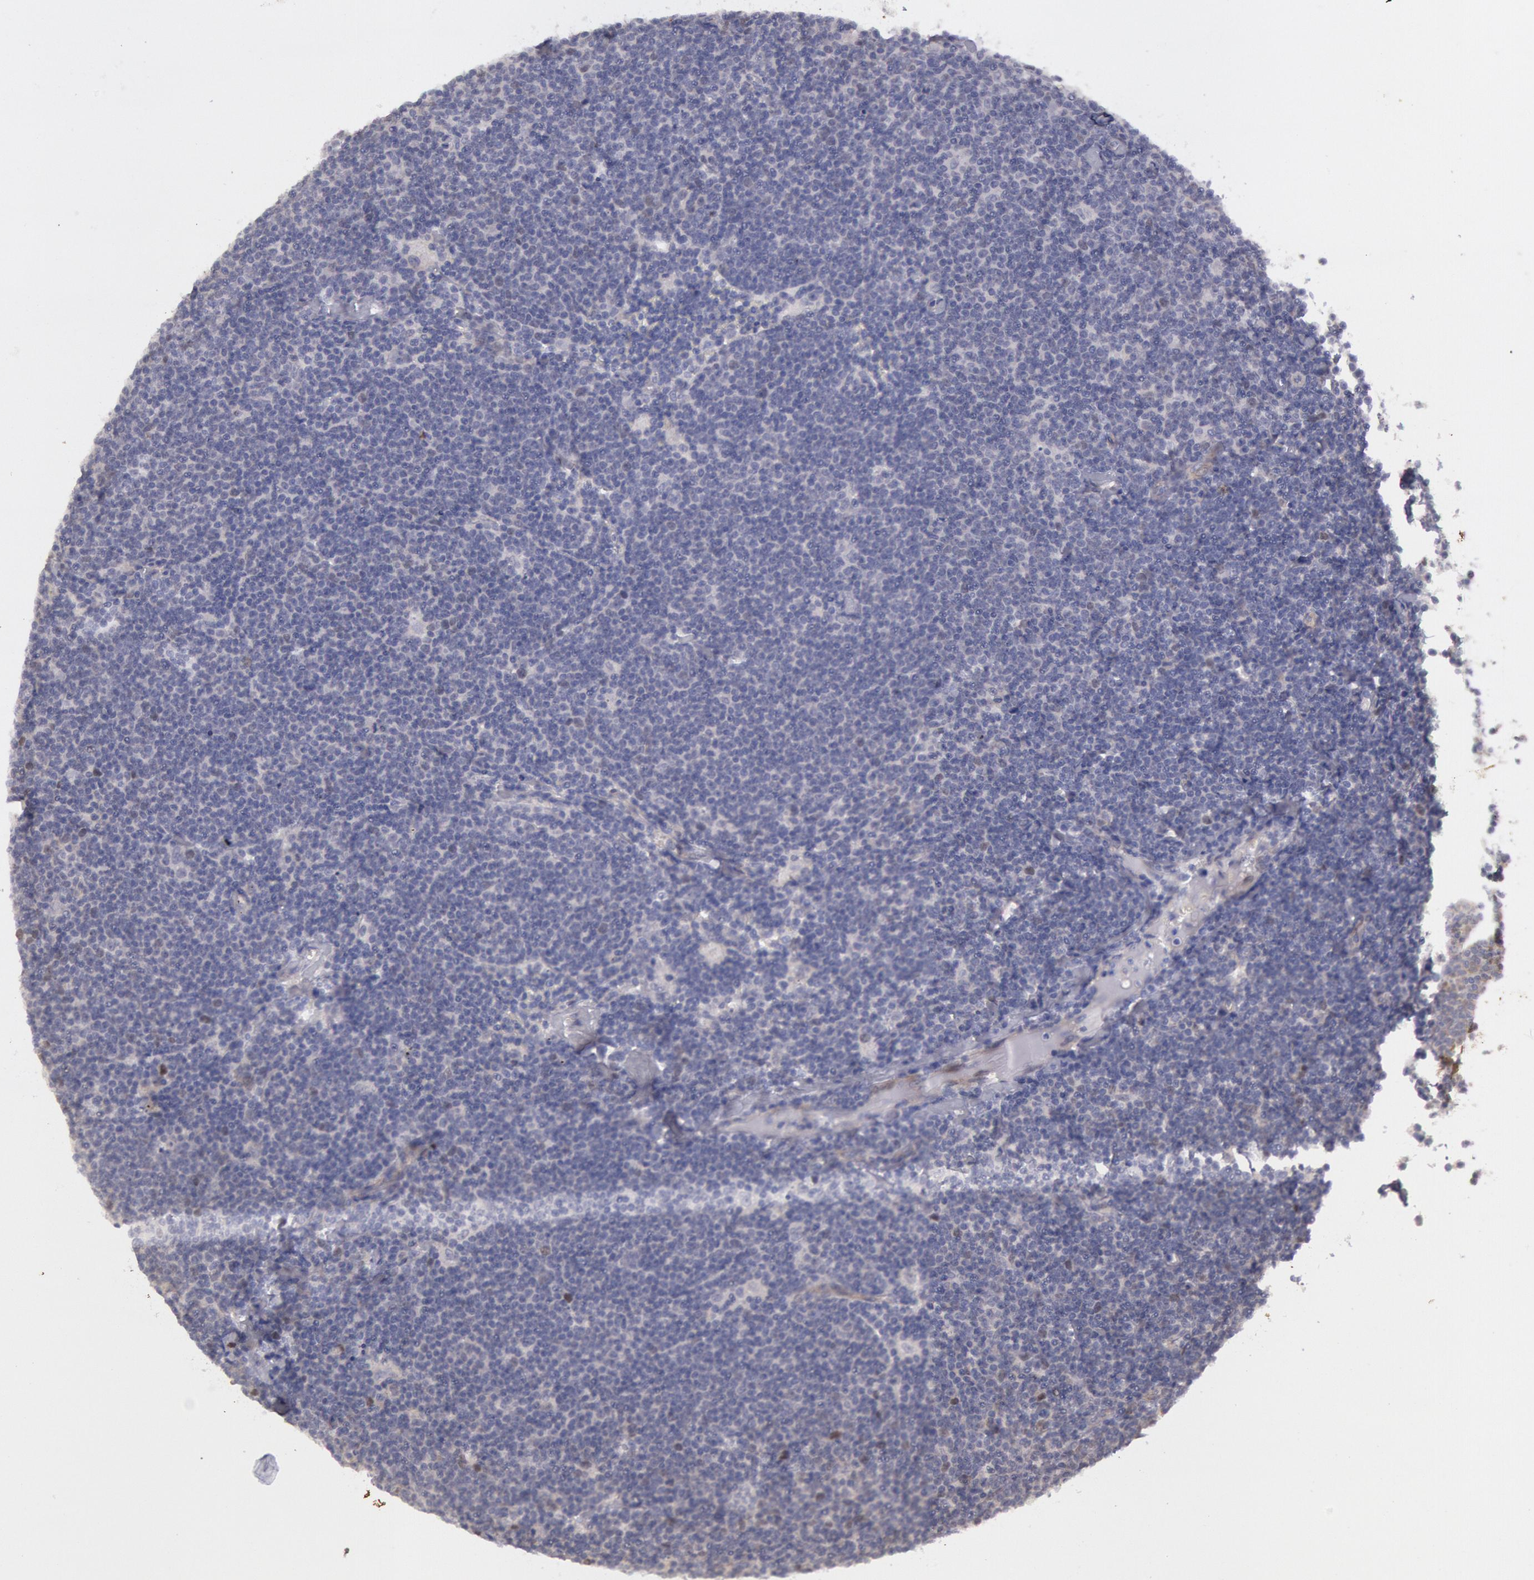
{"staining": {"intensity": "negative", "quantity": "none", "location": "none"}, "tissue": "lymphoma", "cell_type": "Tumor cells", "image_type": "cancer", "snomed": [{"axis": "morphology", "description": "Malignant lymphoma, non-Hodgkin's type, Low grade"}, {"axis": "topography", "description": "Lymph node"}], "caption": "This is an immunohistochemistry (IHC) image of malignant lymphoma, non-Hodgkin's type (low-grade). There is no expression in tumor cells.", "gene": "AMOTL1", "patient": {"sex": "male", "age": 65}}